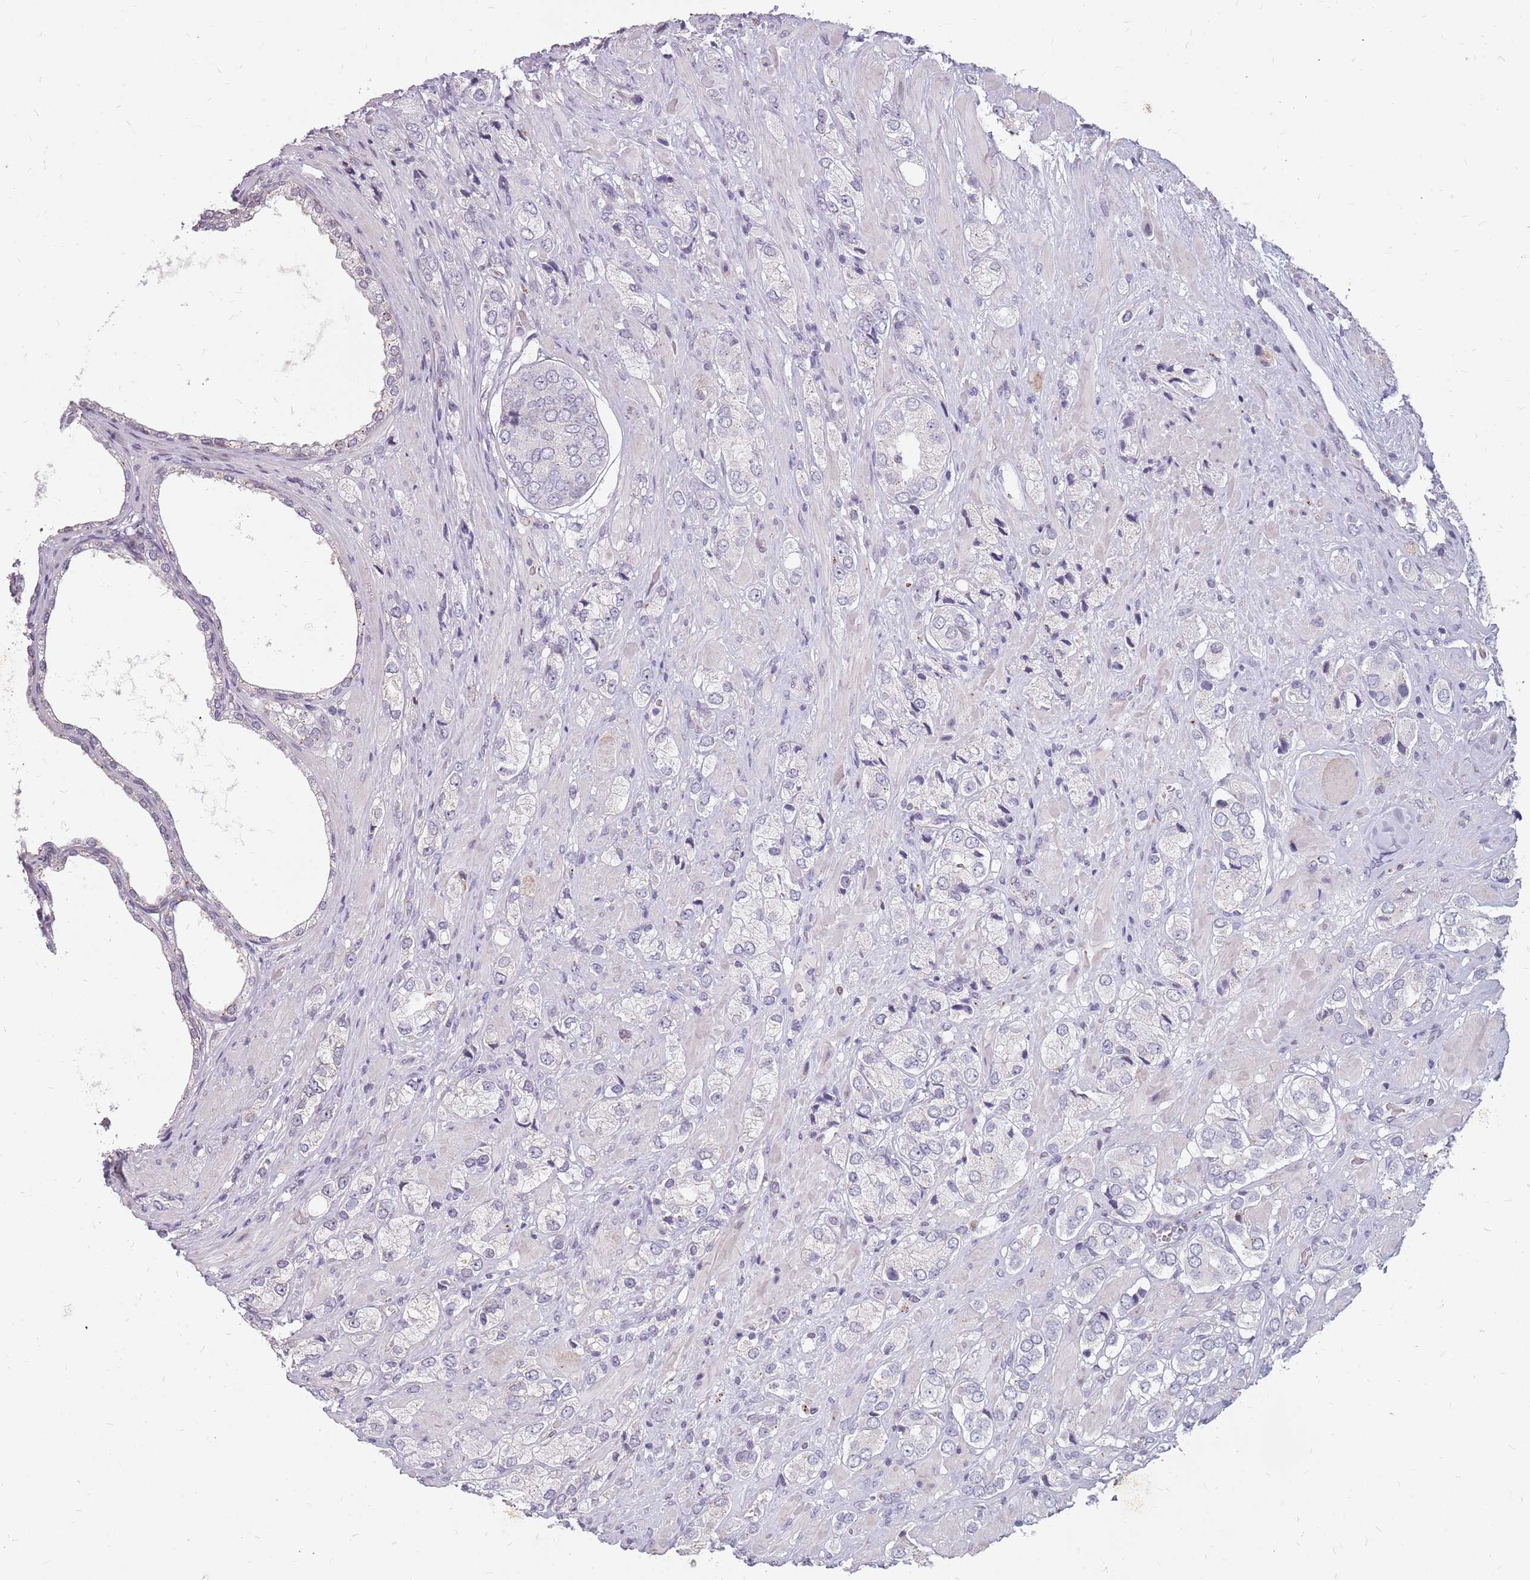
{"staining": {"intensity": "negative", "quantity": "none", "location": "none"}, "tissue": "prostate cancer", "cell_type": "Tumor cells", "image_type": "cancer", "snomed": [{"axis": "morphology", "description": "Adenocarcinoma, High grade"}, {"axis": "topography", "description": "Prostate and seminal vesicle, NOS"}], "caption": "IHC of adenocarcinoma (high-grade) (prostate) reveals no staining in tumor cells.", "gene": "NEK6", "patient": {"sex": "male", "age": 64}}